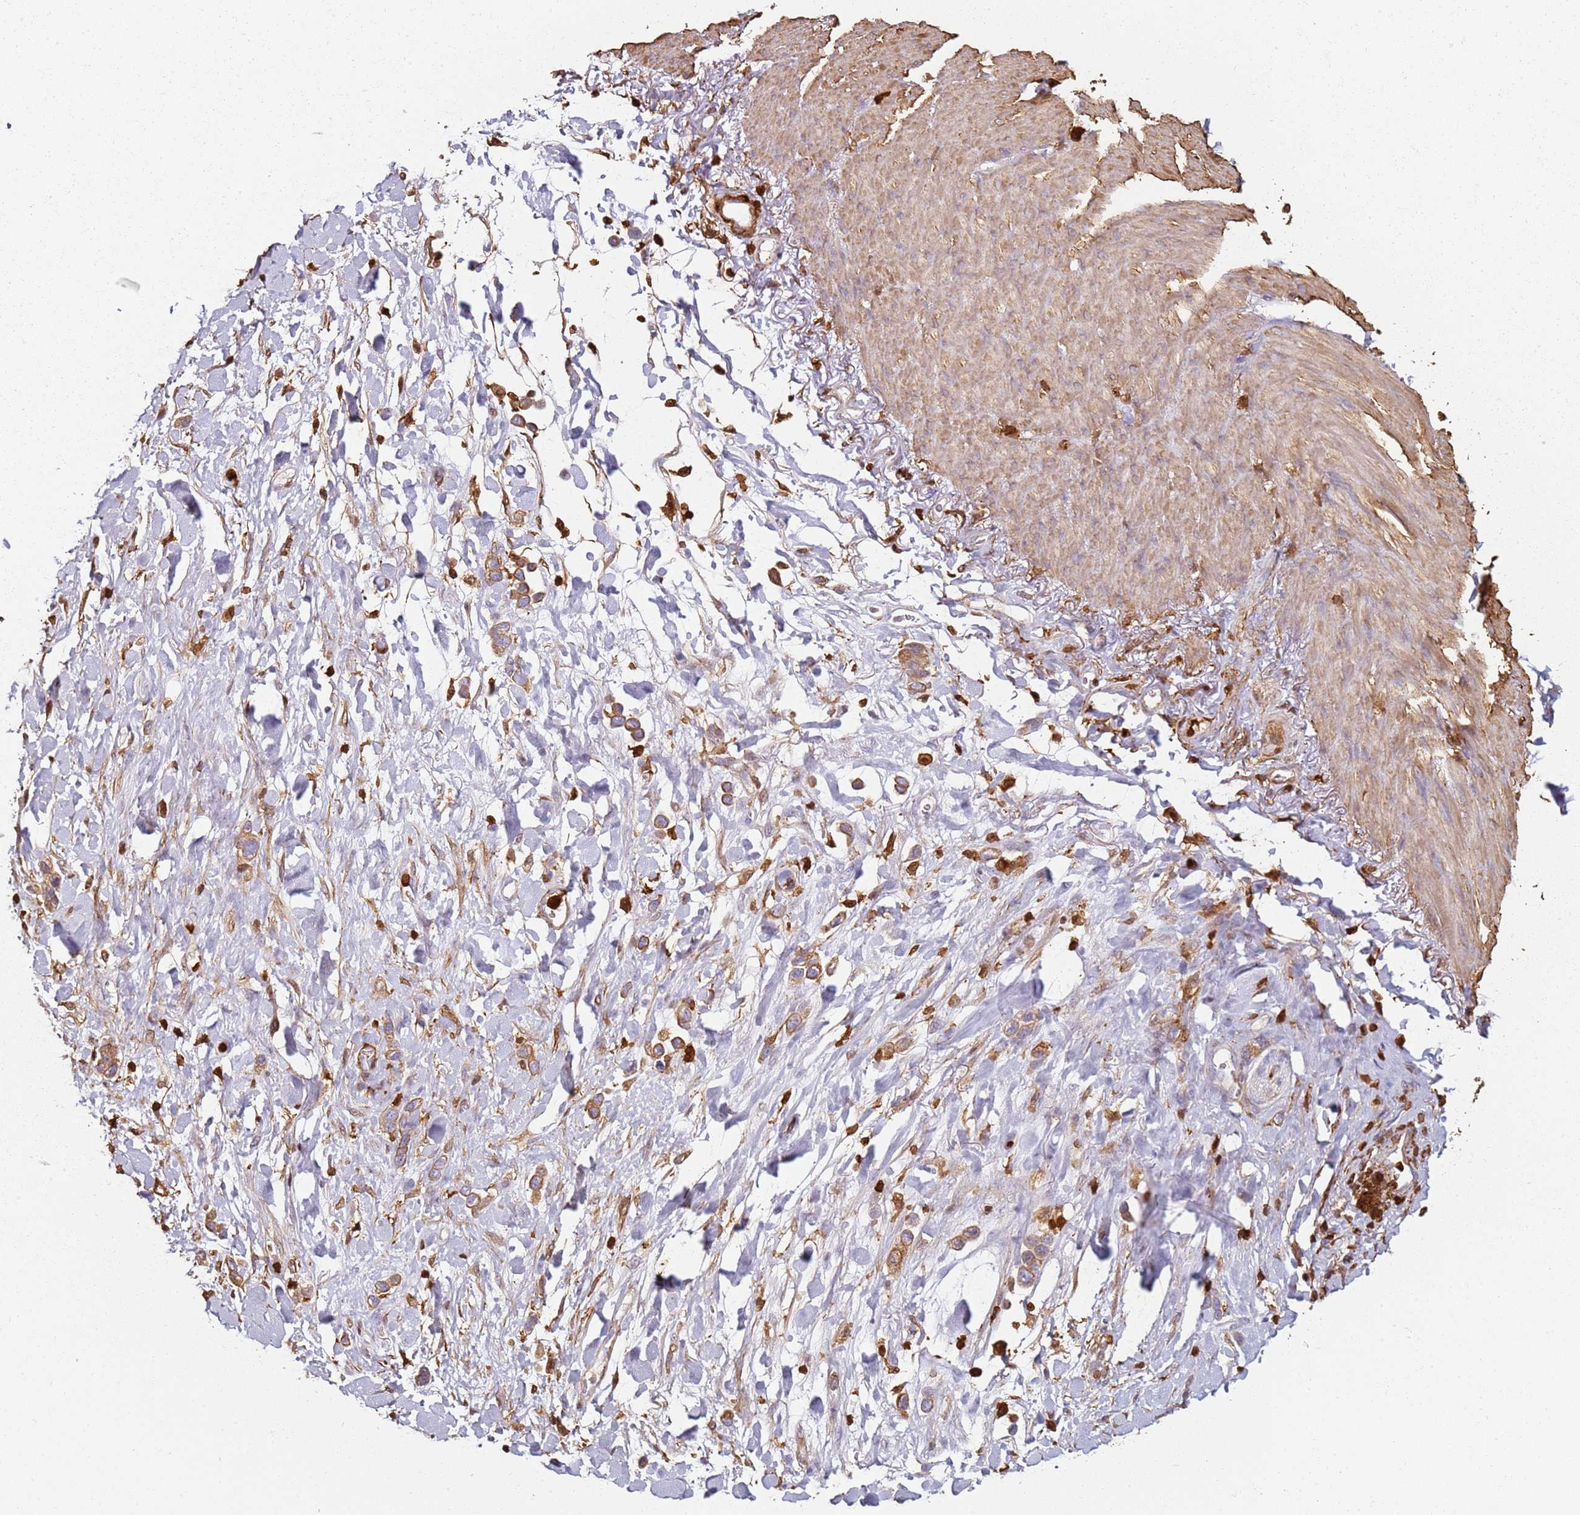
{"staining": {"intensity": "moderate", "quantity": ">75%", "location": "cytoplasmic/membranous"}, "tissue": "stomach cancer", "cell_type": "Tumor cells", "image_type": "cancer", "snomed": [{"axis": "morphology", "description": "Adenocarcinoma, NOS"}, {"axis": "topography", "description": "Stomach"}], "caption": "Adenocarcinoma (stomach) stained with a protein marker reveals moderate staining in tumor cells.", "gene": "S100A4", "patient": {"sex": "female", "age": 65}}